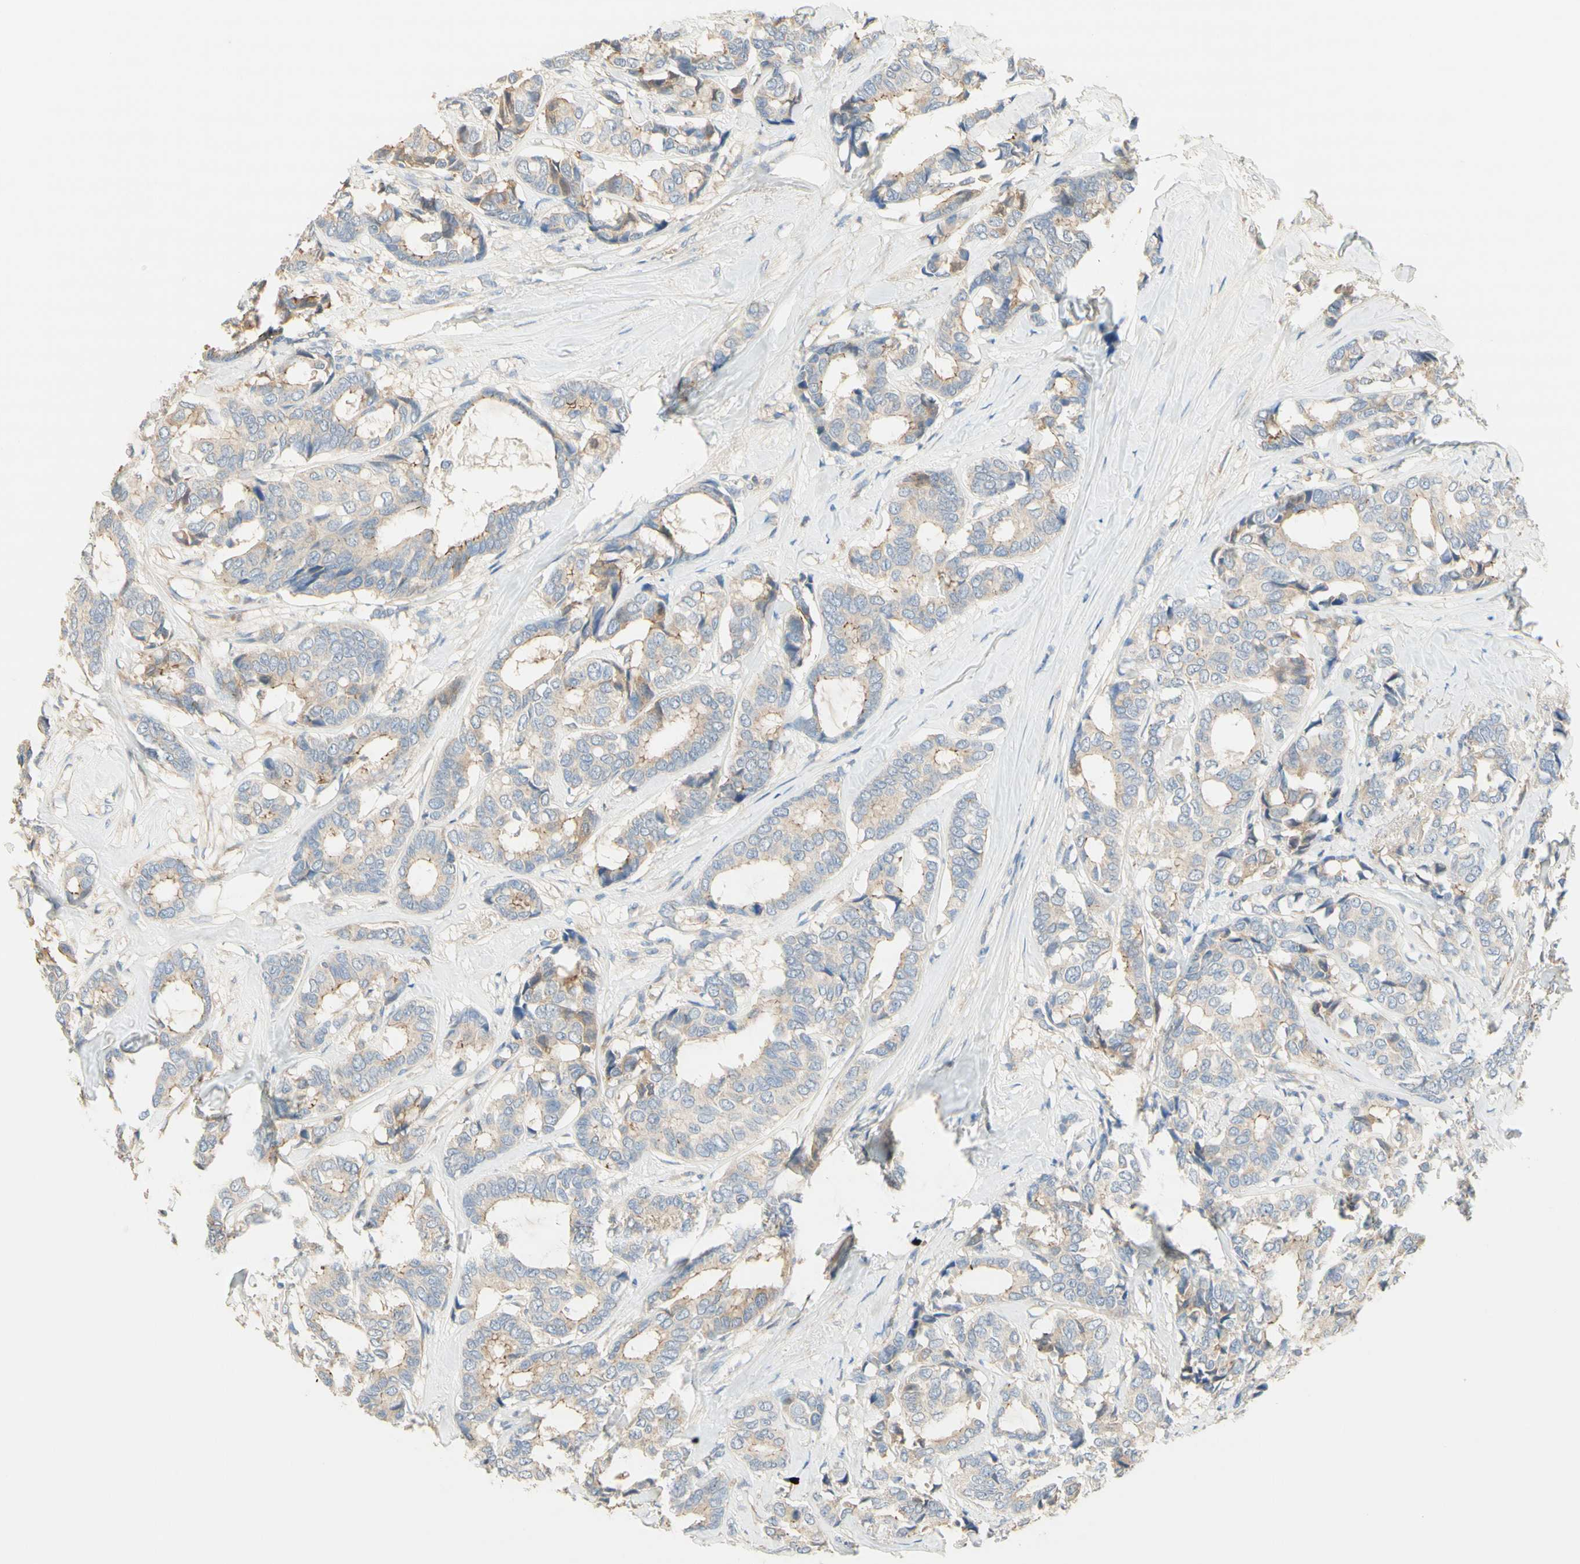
{"staining": {"intensity": "weak", "quantity": ">75%", "location": "cytoplasmic/membranous"}, "tissue": "breast cancer", "cell_type": "Tumor cells", "image_type": "cancer", "snomed": [{"axis": "morphology", "description": "Duct carcinoma"}, {"axis": "topography", "description": "Breast"}], "caption": "Immunohistochemical staining of breast infiltrating ductal carcinoma displays low levels of weak cytoplasmic/membranous protein expression in approximately >75% of tumor cells.", "gene": "NECTIN4", "patient": {"sex": "female", "age": 87}}